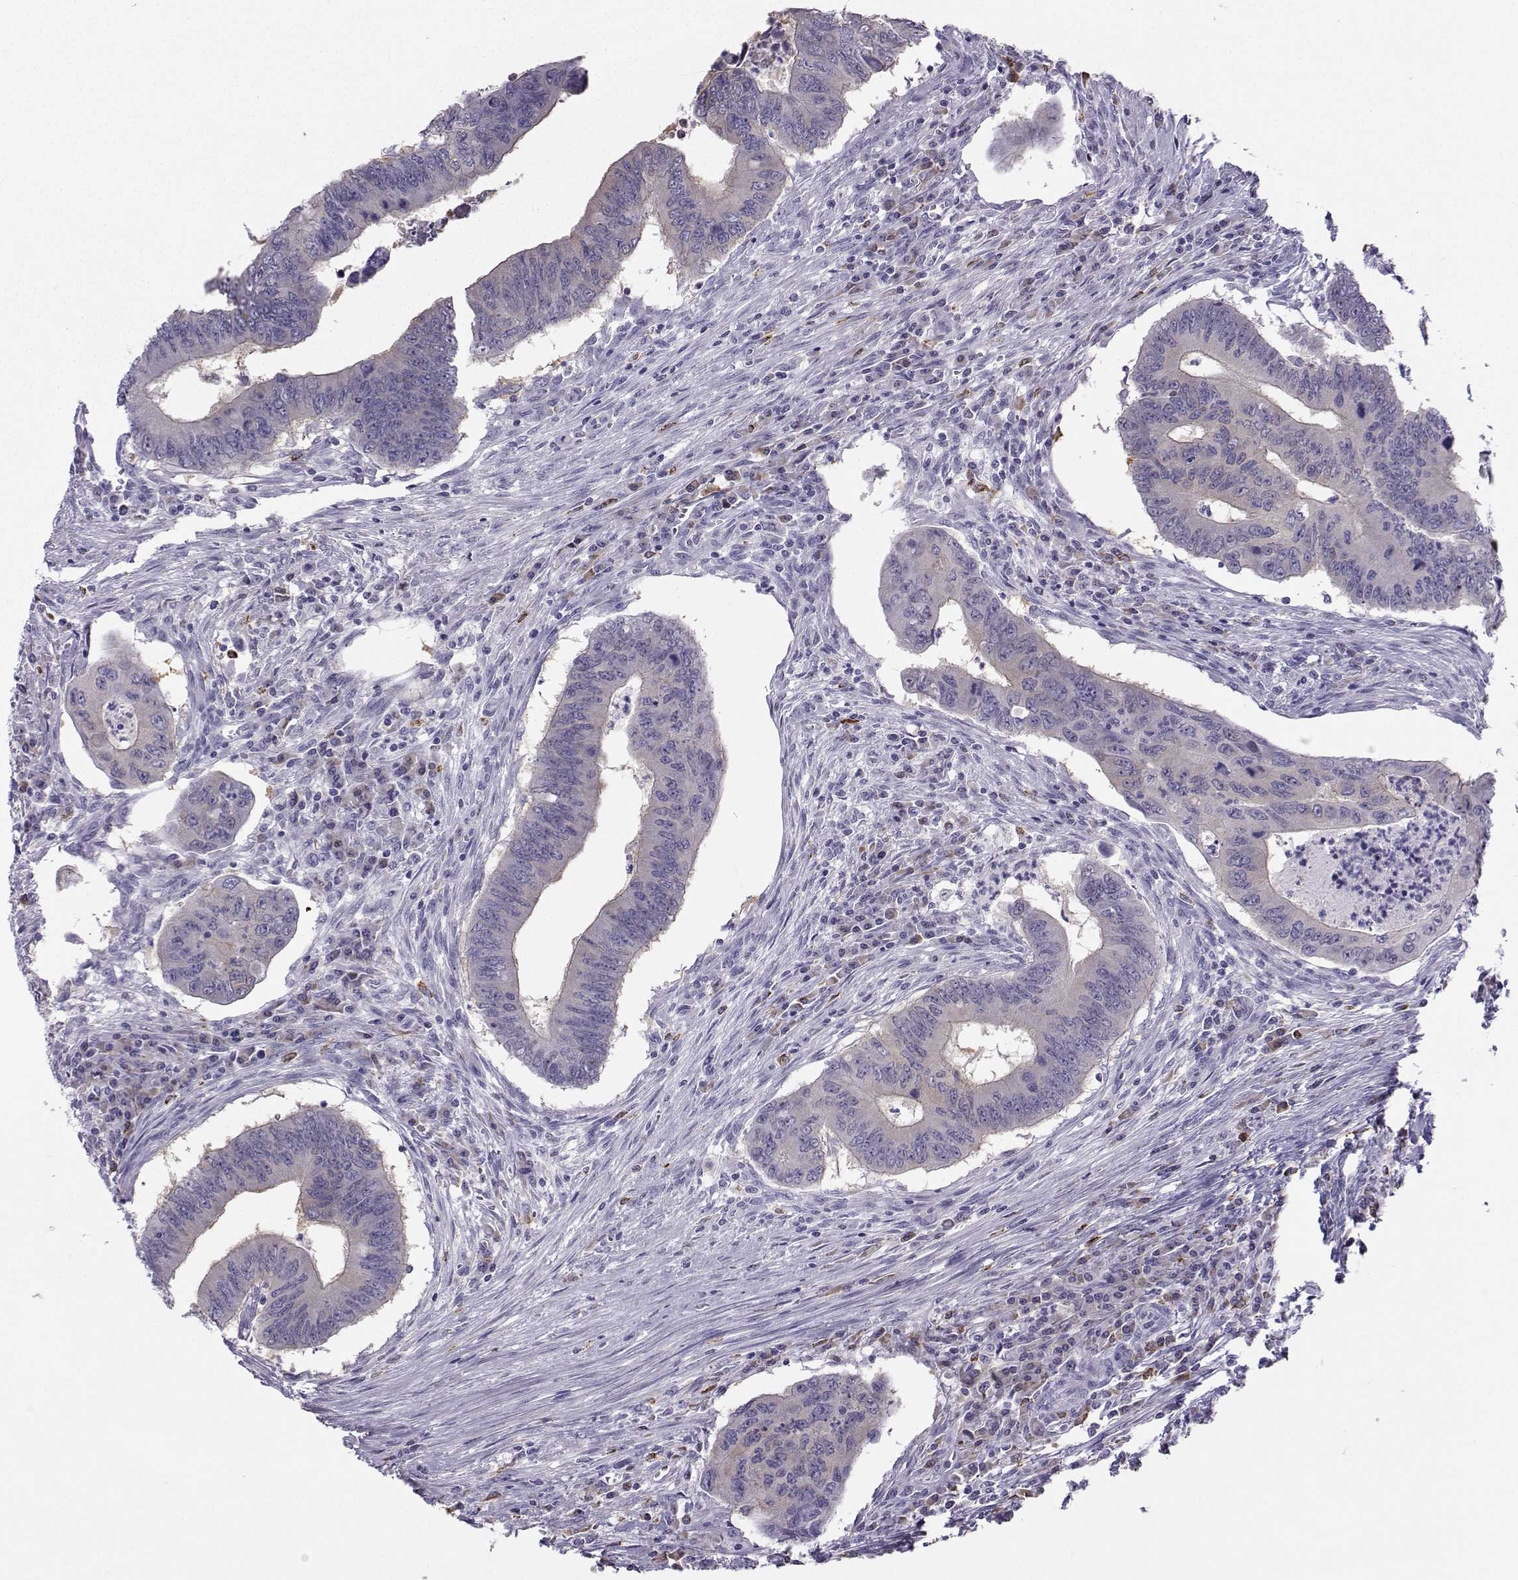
{"staining": {"intensity": "negative", "quantity": "none", "location": "none"}, "tissue": "colorectal cancer", "cell_type": "Tumor cells", "image_type": "cancer", "snomed": [{"axis": "morphology", "description": "Adenocarcinoma, NOS"}, {"axis": "topography", "description": "Colon"}], "caption": "DAB (3,3'-diaminobenzidine) immunohistochemical staining of colorectal cancer reveals no significant positivity in tumor cells.", "gene": "DCLK3", "patient": {"sex": "male", "age": 53}}